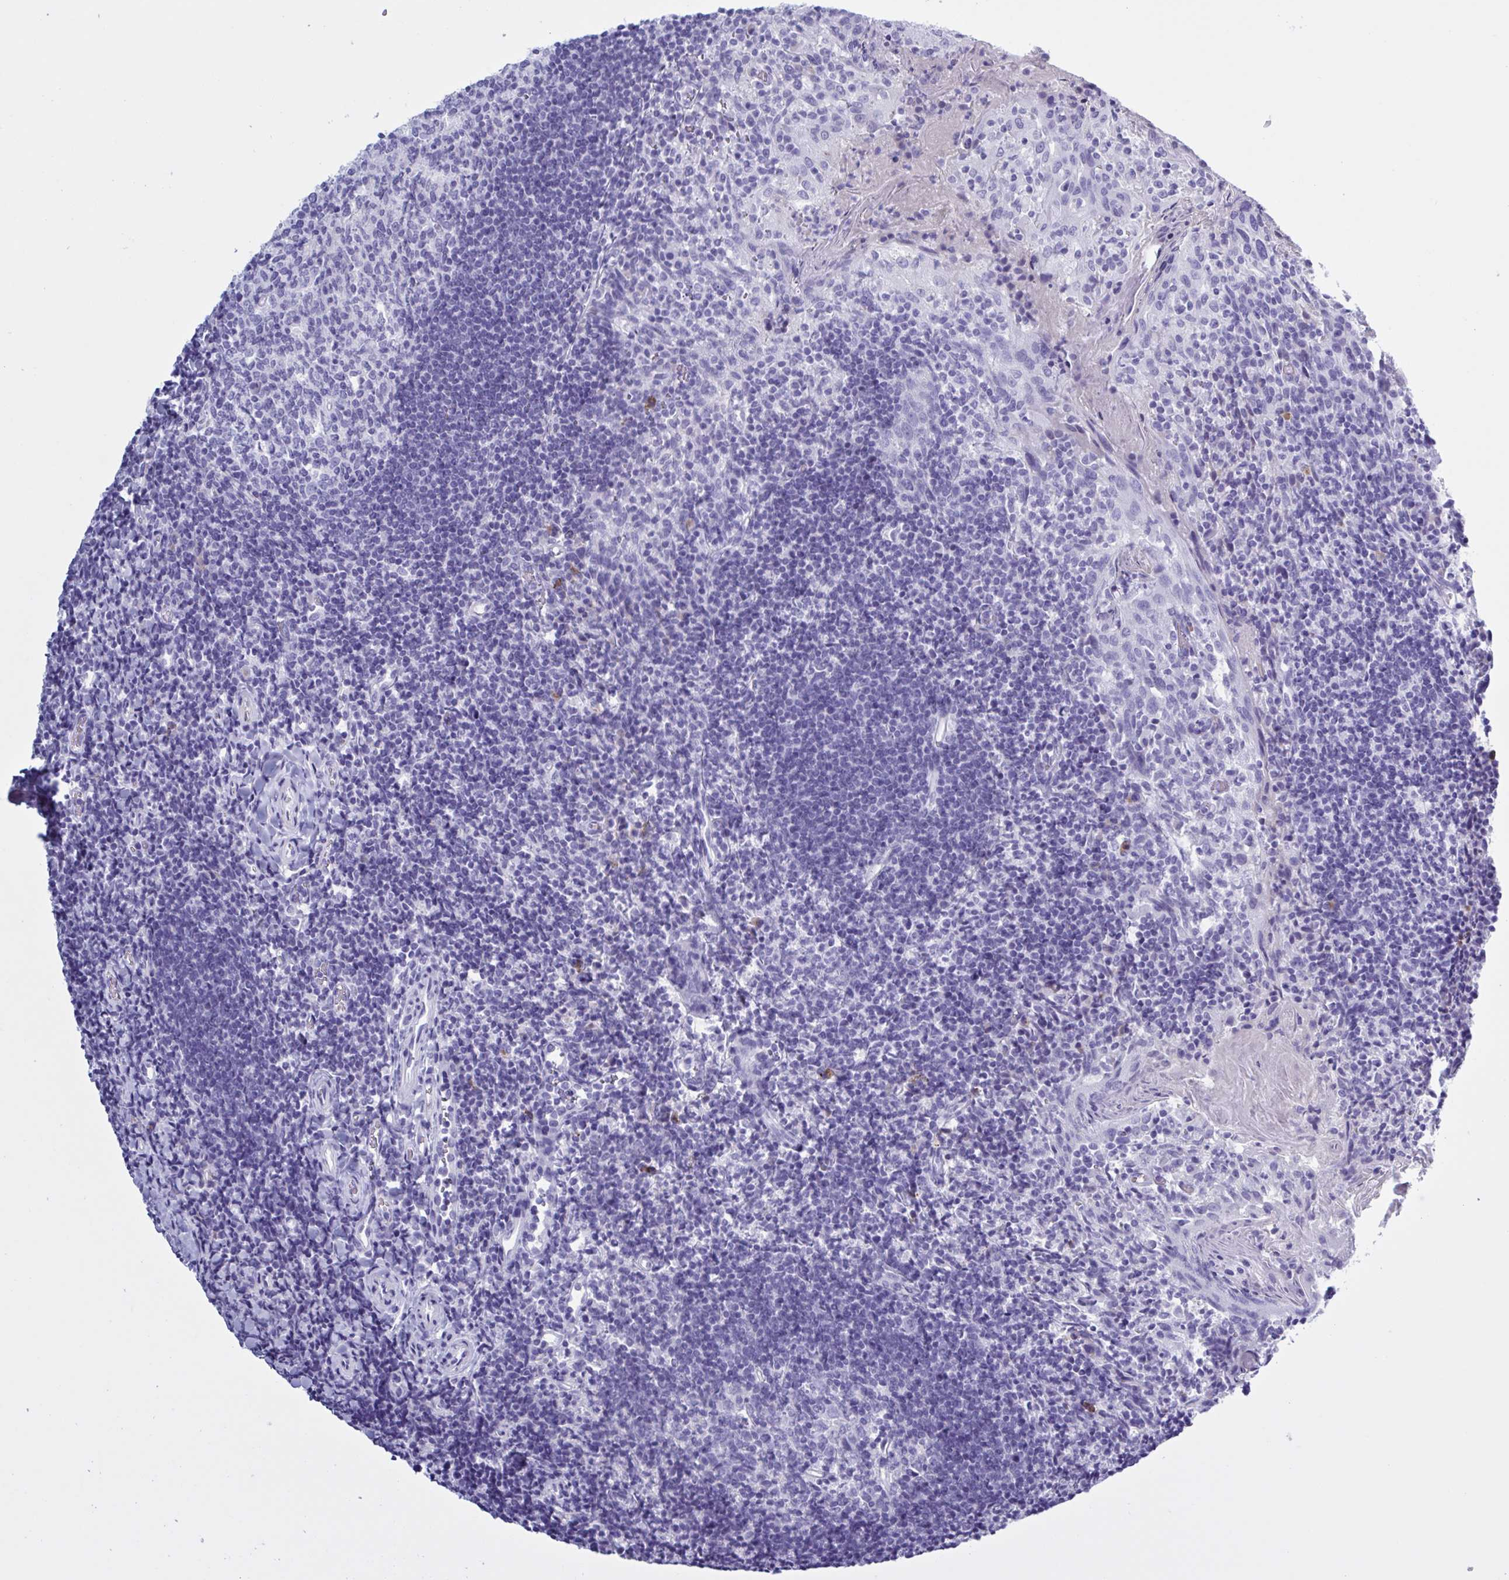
{"staining": {"intensity": "moderate", "quantity": "<25%", "location": "cytoplasmic/membranous"}, "tissue": "tonsil", "cell_type": "Germinal center cells", "image_type": "normal", "snomed": [{"axis": "morphology", "description": "Normal tissue, NOS"}, {"axis": "topography", "description": "Tonsil"}], "caption": "Moderate cytoplasmic/membranous protein positivity is appreciated in about <25% of germinal center cells in tonsil. The staining was performed using DAB to visualize the protein expression in brown, while the nuclei were stained in blue with hematoxylin (Magnification: 20x).", "gene": "USP35", "patient": {"sex": "female", "age": 10}}